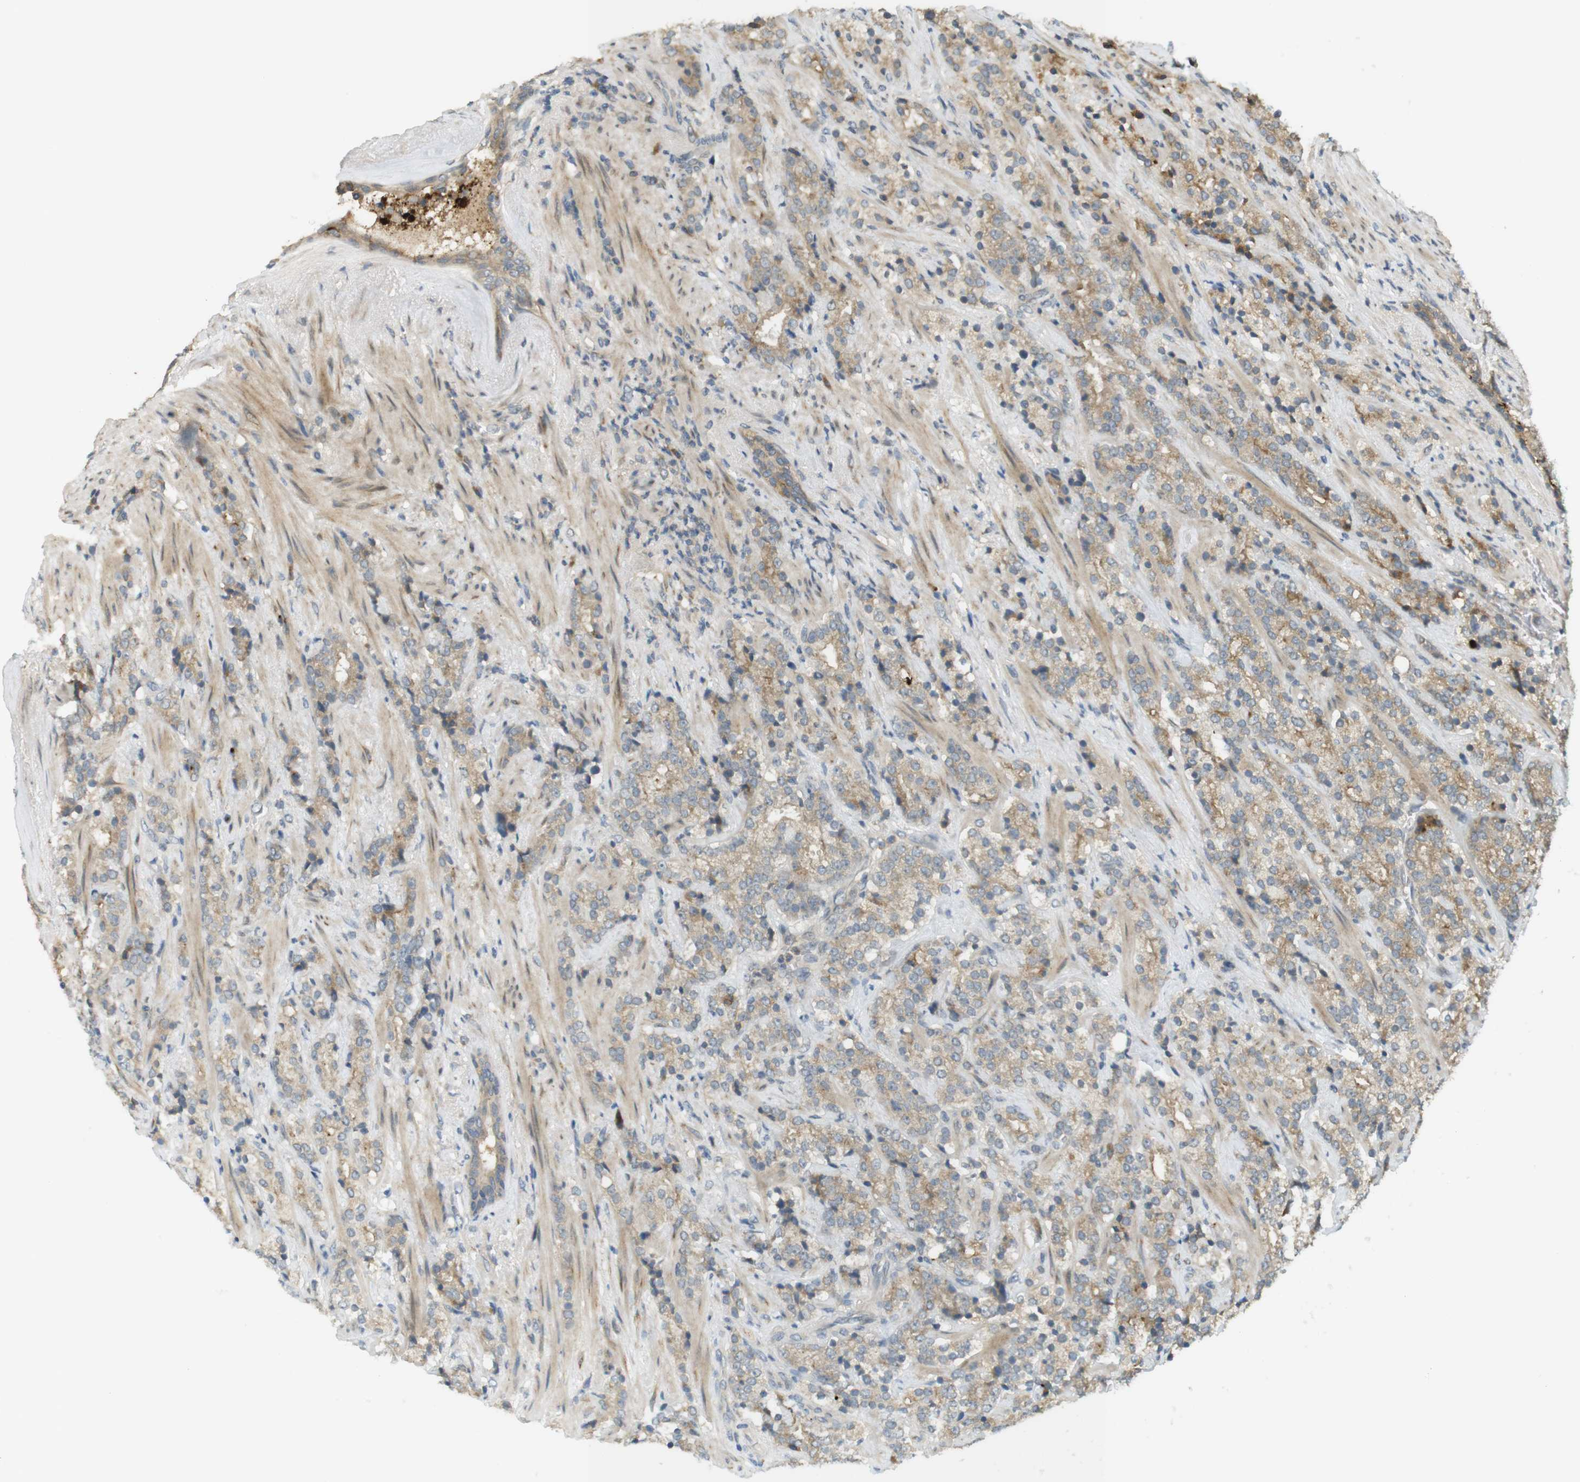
{"staining": {"intensity": "moderate", "quantity": "25%-75%", "location": "cytoplasmic/membranous"}, "tissue": "prostate cancer", "cell_type": "Tumor cells", "image_type": "cancer", "snomed": [{"axis": "morphology", "description": "Adenocarcinoma, High grade"}, {"axis": "topography", "description": "Prostate"}], "caption": "Prostate adenocarcinoma (high-grade) tissue shows moderate cytoplasmic/membranous expression in approximately 25%-75% of tumor cells", "gene": "CLRN3", "patient": {"sex": "male", "age": 71}}